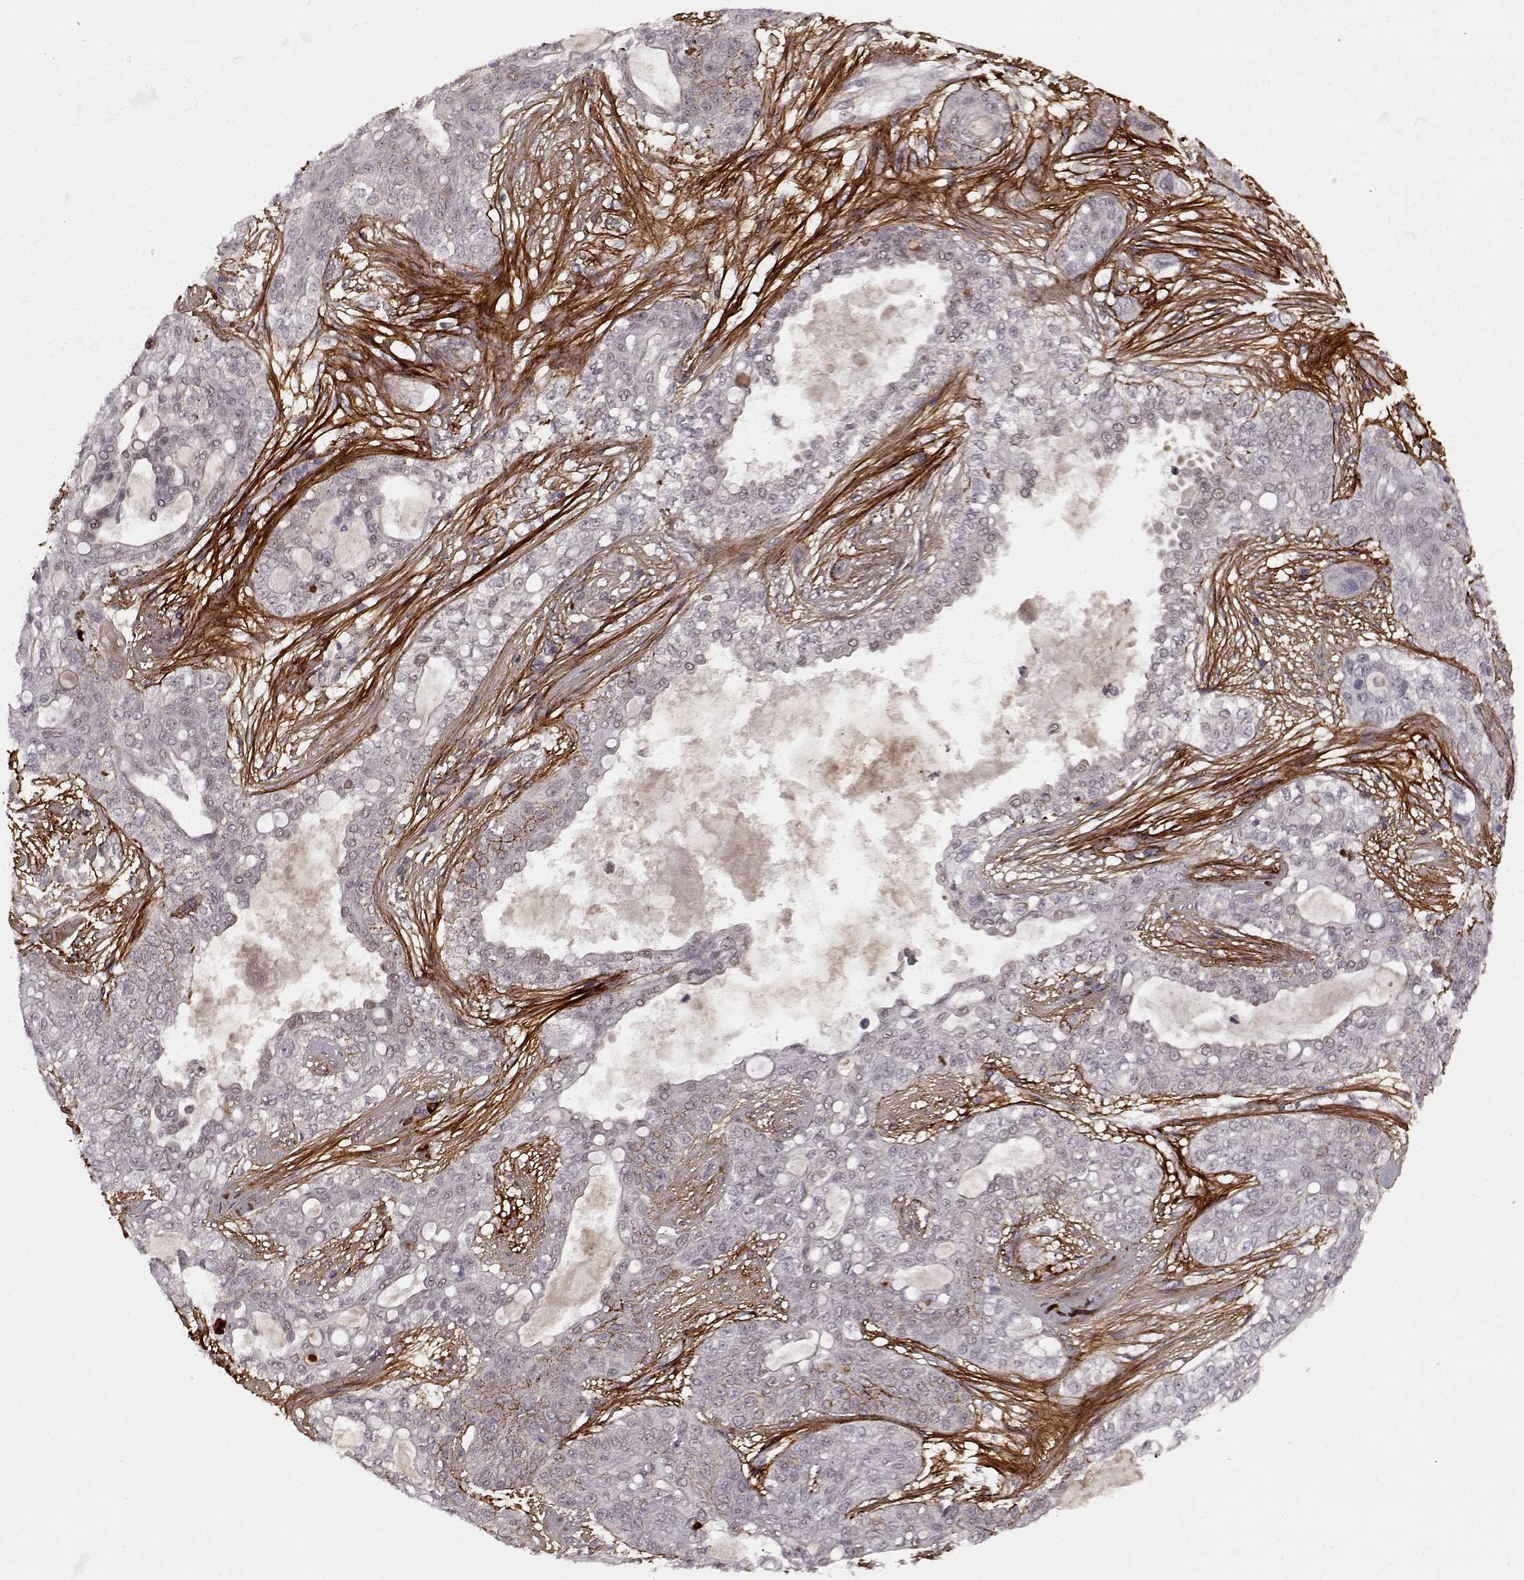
{"staining": {"intensity": "negative", "quantity": "none", "location": "none"}, "tissue": "lung cancer", "cell_type": "Tumor cells", "image_type": "cancer", "snomed": [{"axis": "morphology", "description": "Squamous cell carcinoma, NOS"}, {"axis": "topography", "description": "Lung"}], "caption": "An image of human lung cancer (squamous cell carcinoma) is negative for staining in tumor cells.", "gene": "DENND4B", "patient": {"sex": "female", "age": 70}}